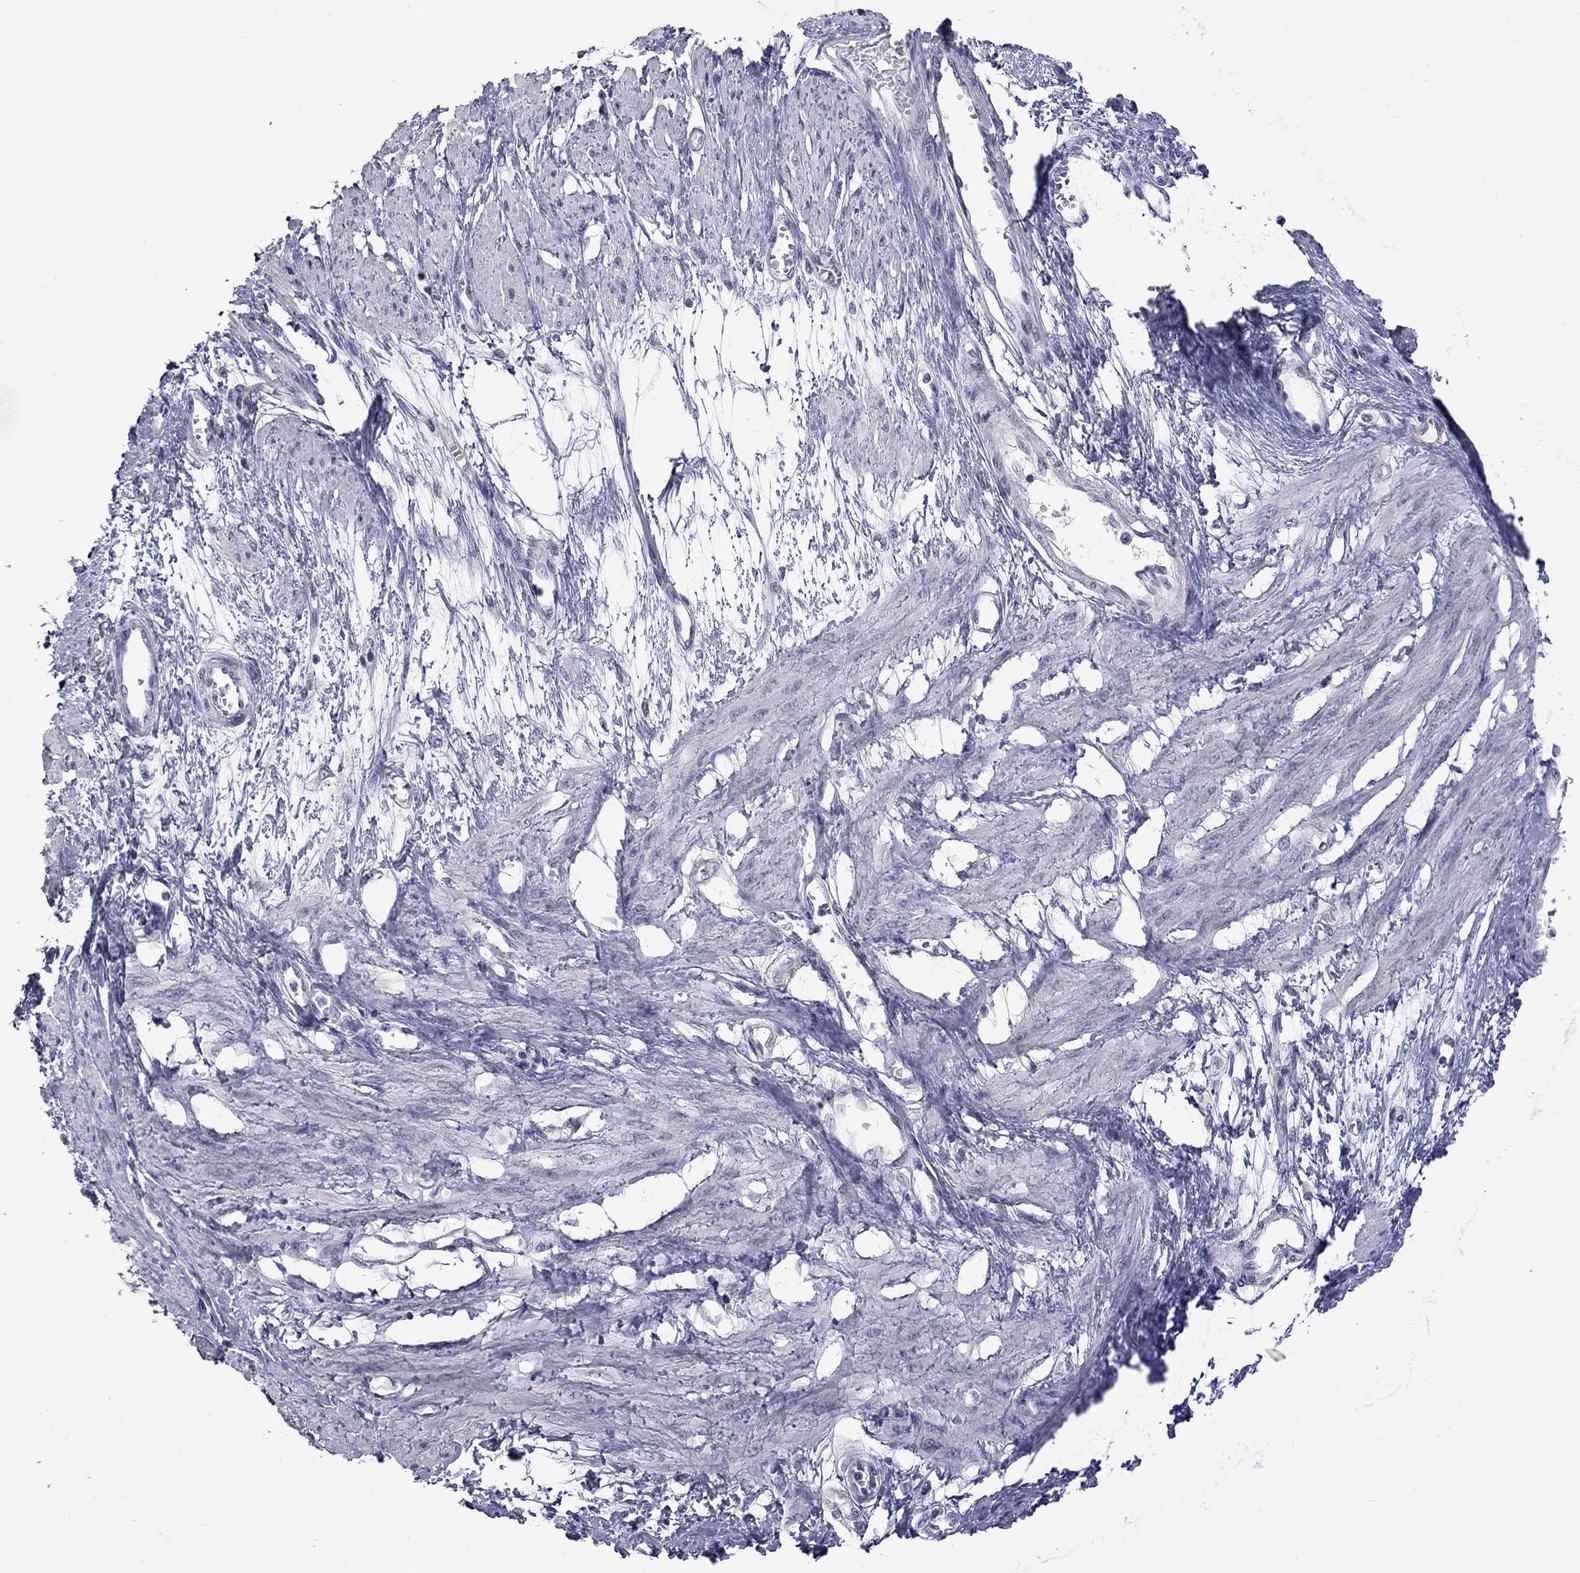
{"staining": {"intensity": "negative", "quantity": "none", "location": "none"}, "tissue": "smooth muscle", "cell_type": "Smooth muscle cells", "image_type": "normal", "snomed": [{"axis": "morphology", "description": "Normal tissue, NOS"}, {"axis": "topography", "description": "Smooth muscle"}, {"axis": "topography", "description": "Uterus"}], "caption": "A histopathology image of smooth muscle stained for a protein reveals no brown staining in smooth muscle cells.", "gene": "GSG1L", "patient": {"sex": "female", "age": 39}}